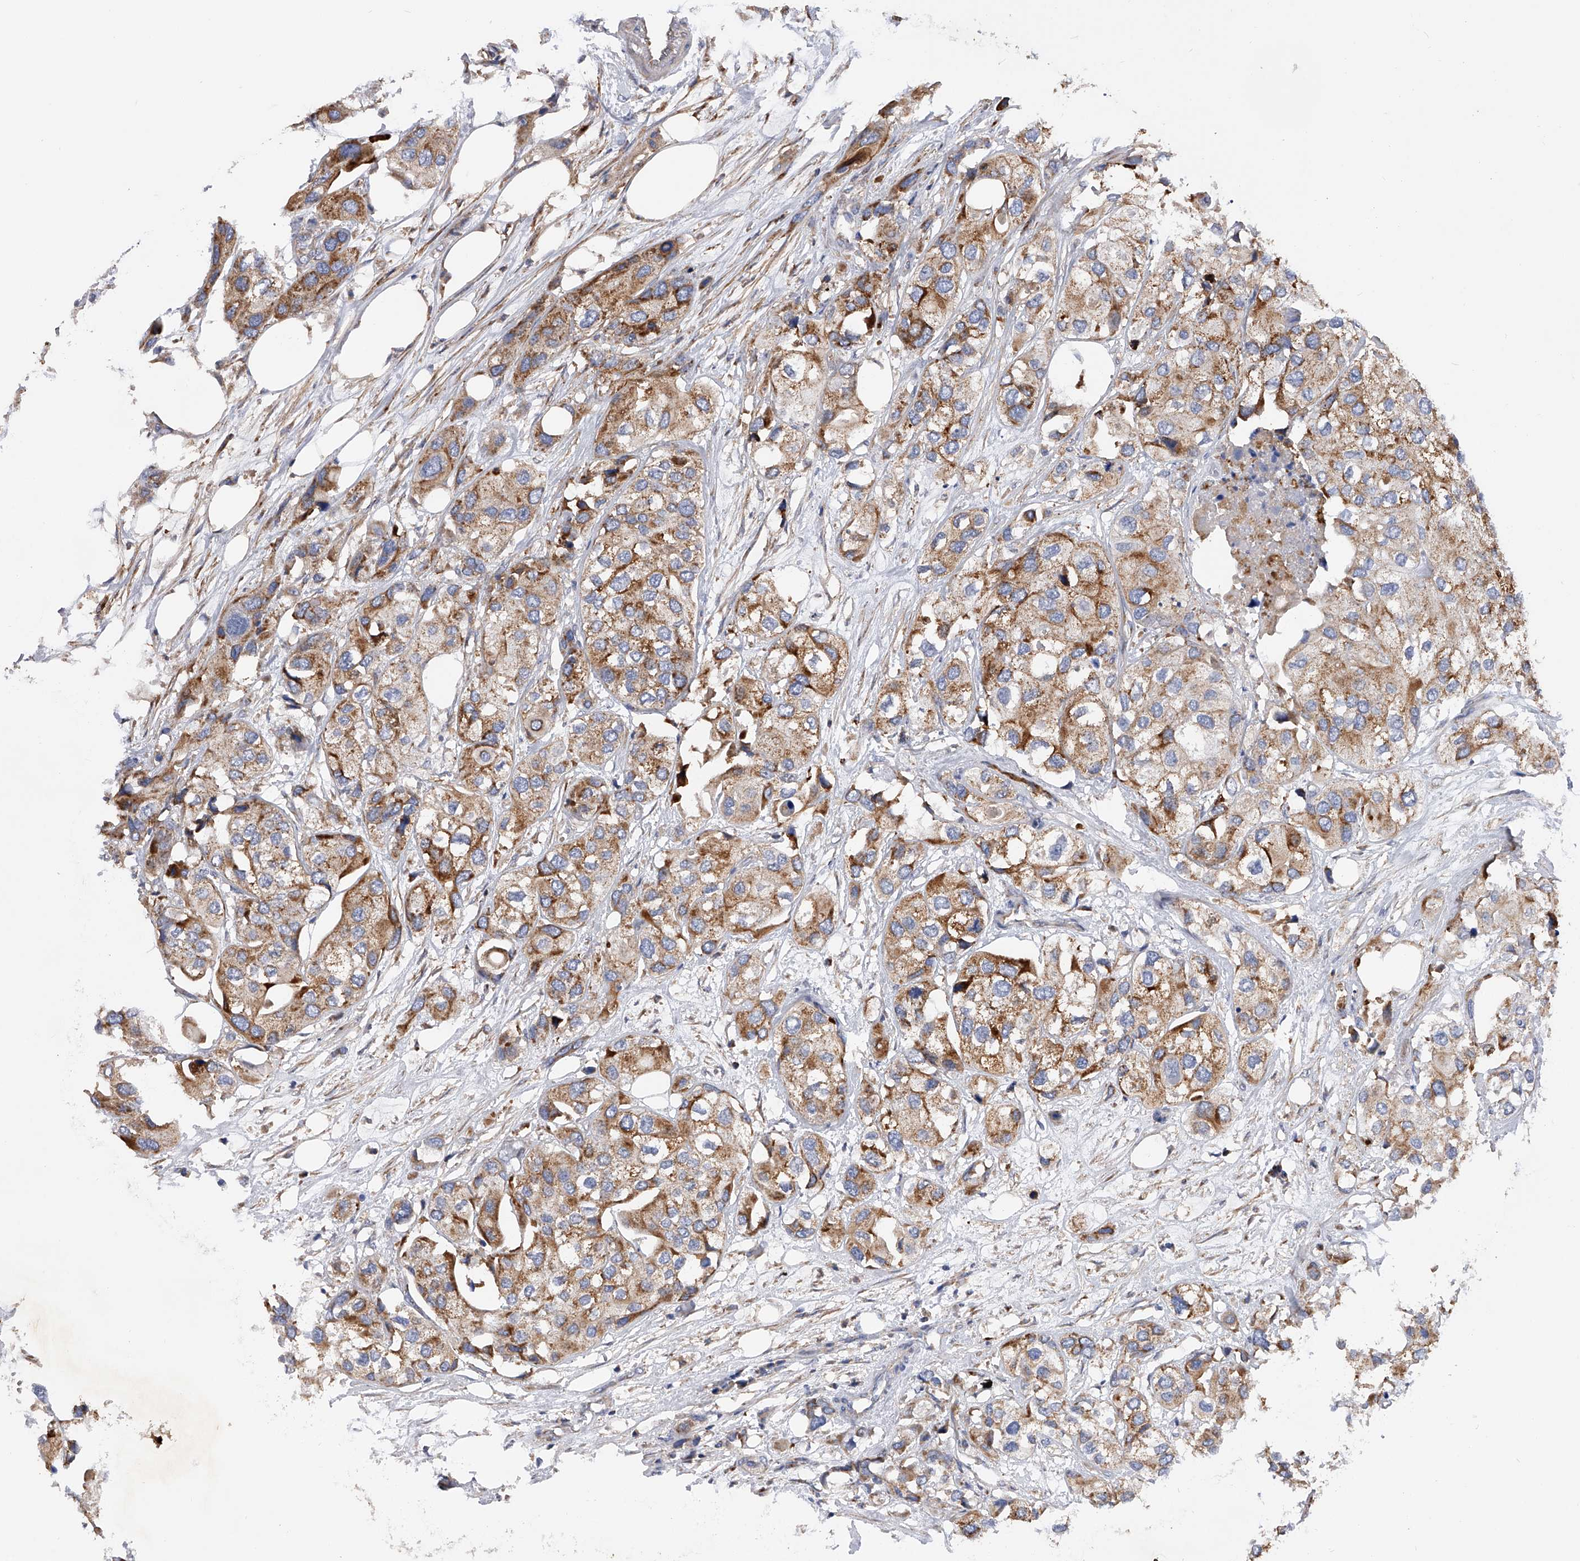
{"staining": {"intensity": "moderate", "quantity": ">75%", "location": "cytoplasmic/membranous"}, "tissue": "urothelial cancer", "cell_type": "Tumor cells", "image_type": "cancer", "snomed": [{"axis": "morphology", "description": "Urothelial carcinoma, High grade"}, {"axis": "topography", "description": "Urinary bladder"}], "caption": "Protein analysis of urothelial cancer tissue reveals moderate cytoplasmic/membranous staining in about >75% of tumor cells. Nuclei are stained in blue.", "gene": "PDSS2", "patient": {"sex": "male", "age": 64}}